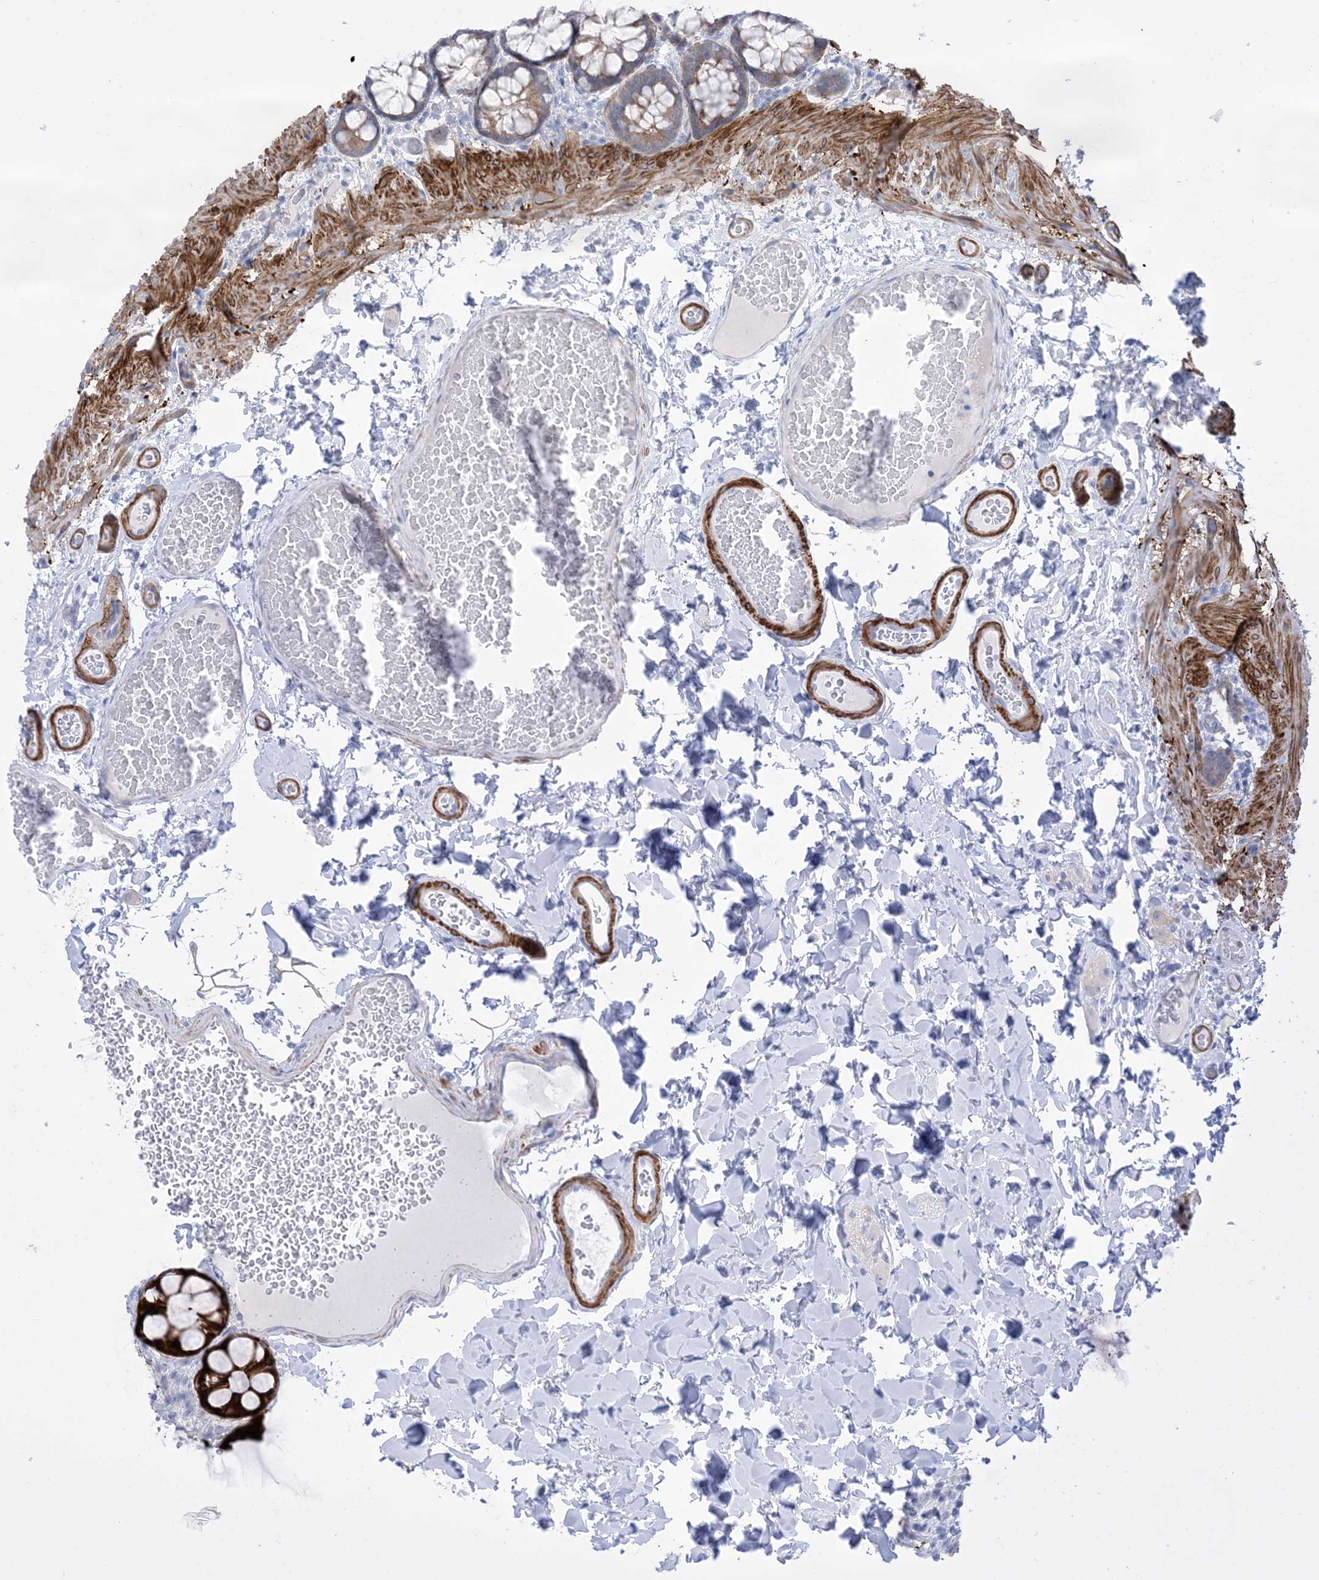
{"staining": {"intensity": "negative", "quantity": "none", "location": "none"}, "tissue": "colon", "cell_type": "Endothelial cells", "image_type": "normal", "snomed": [{"axis": "morphology", "description": "Normal tissue, NOS"}, {"axis": "topography", "description": "Colon"}], "caption": "Immunohistochemical staining of normal human colon shows no significant expression in endothelial cells.", "gene": "MARS2", "patient": {"sex": "male", "age": 47}}